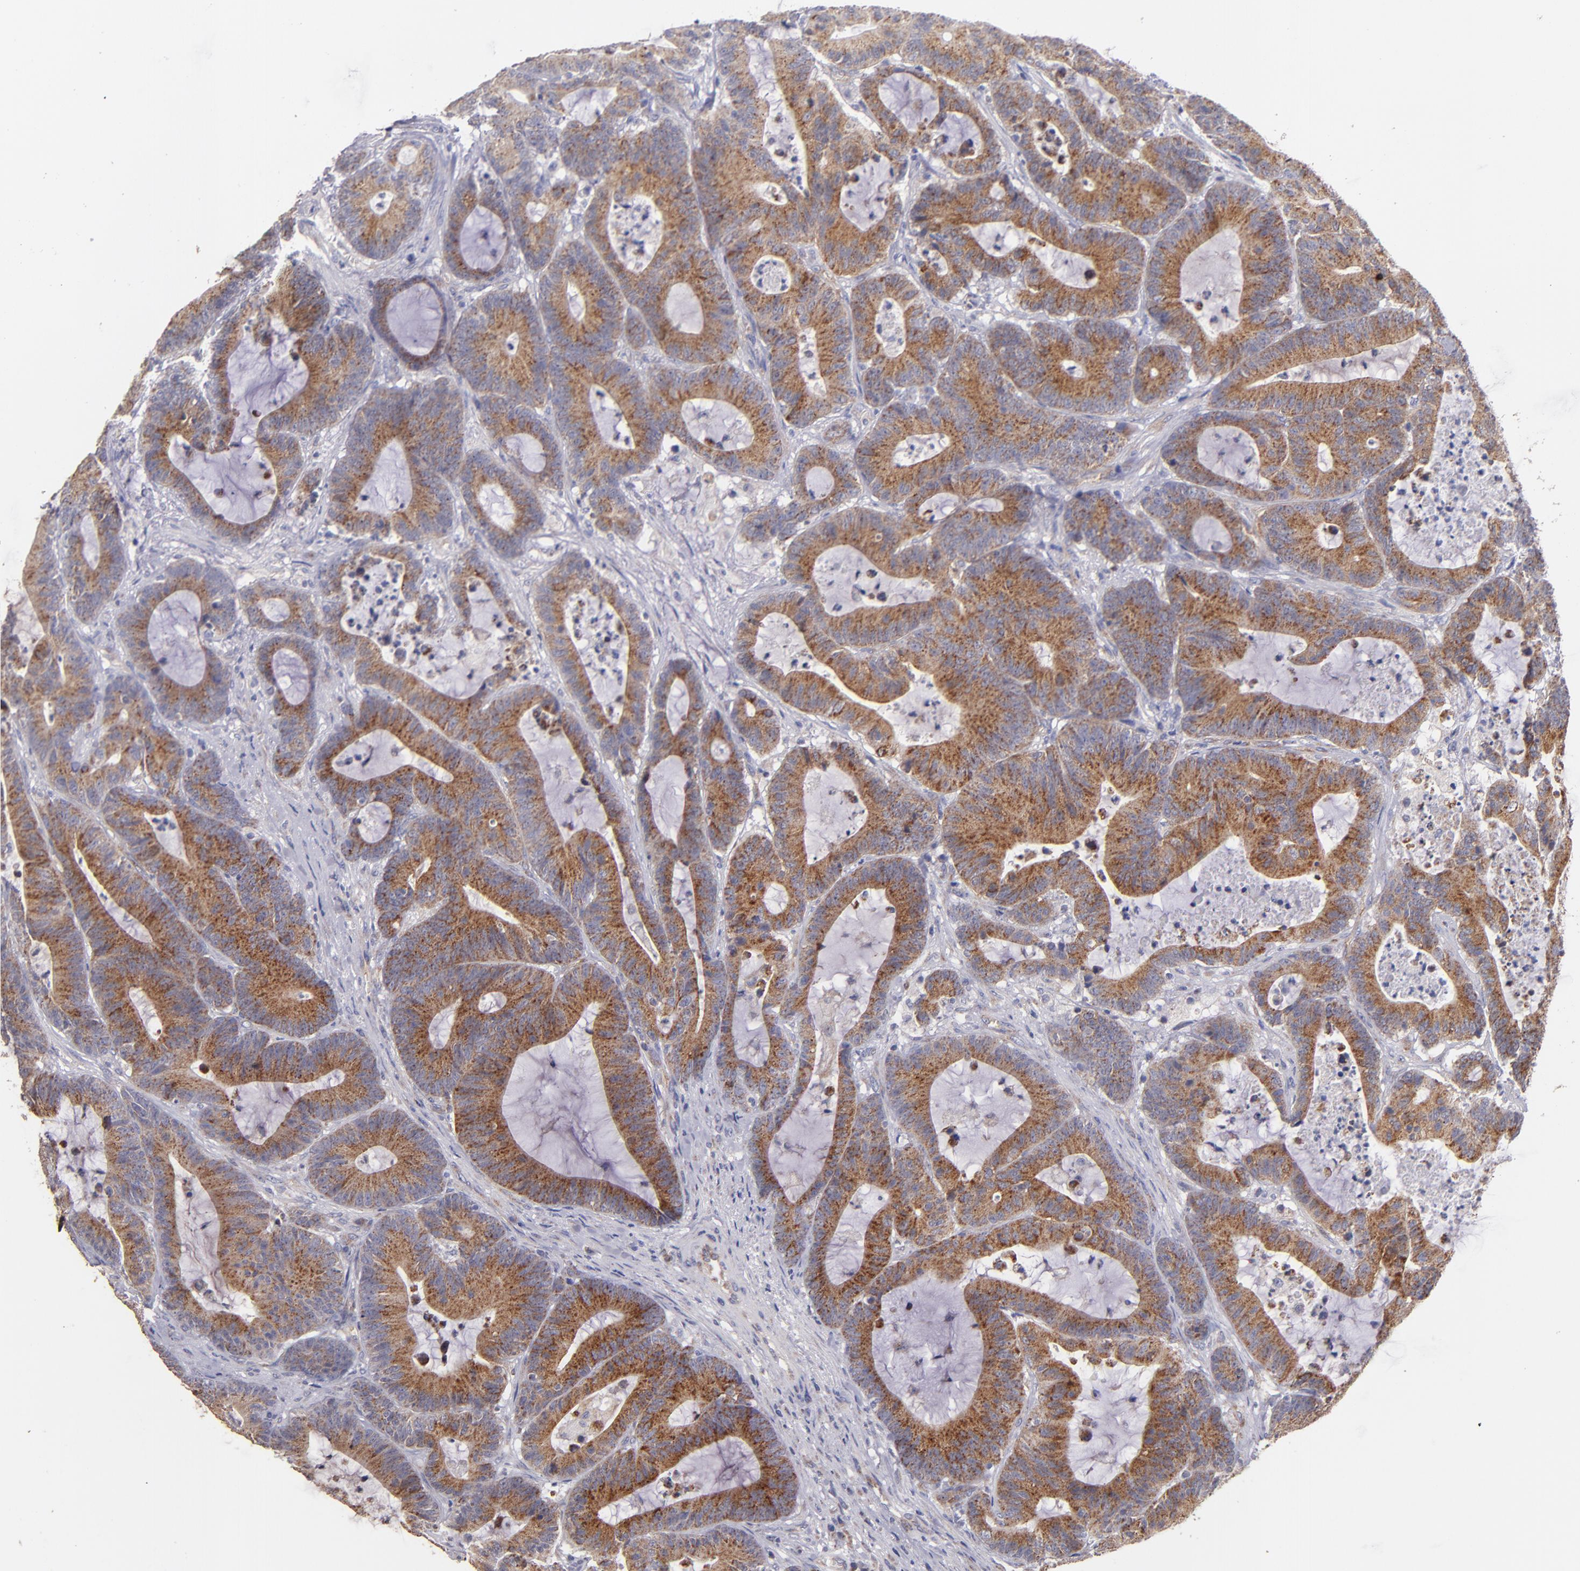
{"staining": {"intensity": "moderate", "quantity": ">75%", "location": "cytoplasmic/membranous"}, "tissue": "colorectal cancer", "cell_type": "Tumor cells", "image_type": "cancer", "snomed": [{"axis": "morphology", "description": "Adenocarcinoma, NOS"}, {"axis": "topography", "description": "Colon"}], "caption": "Tumor cells reveal moderate cytoplasmic/membranous expression in about >75% of cells in adenocarcinoma (colorectal).", "gene": "CLTA", "patient": {"sex": "female", "age": 84}}